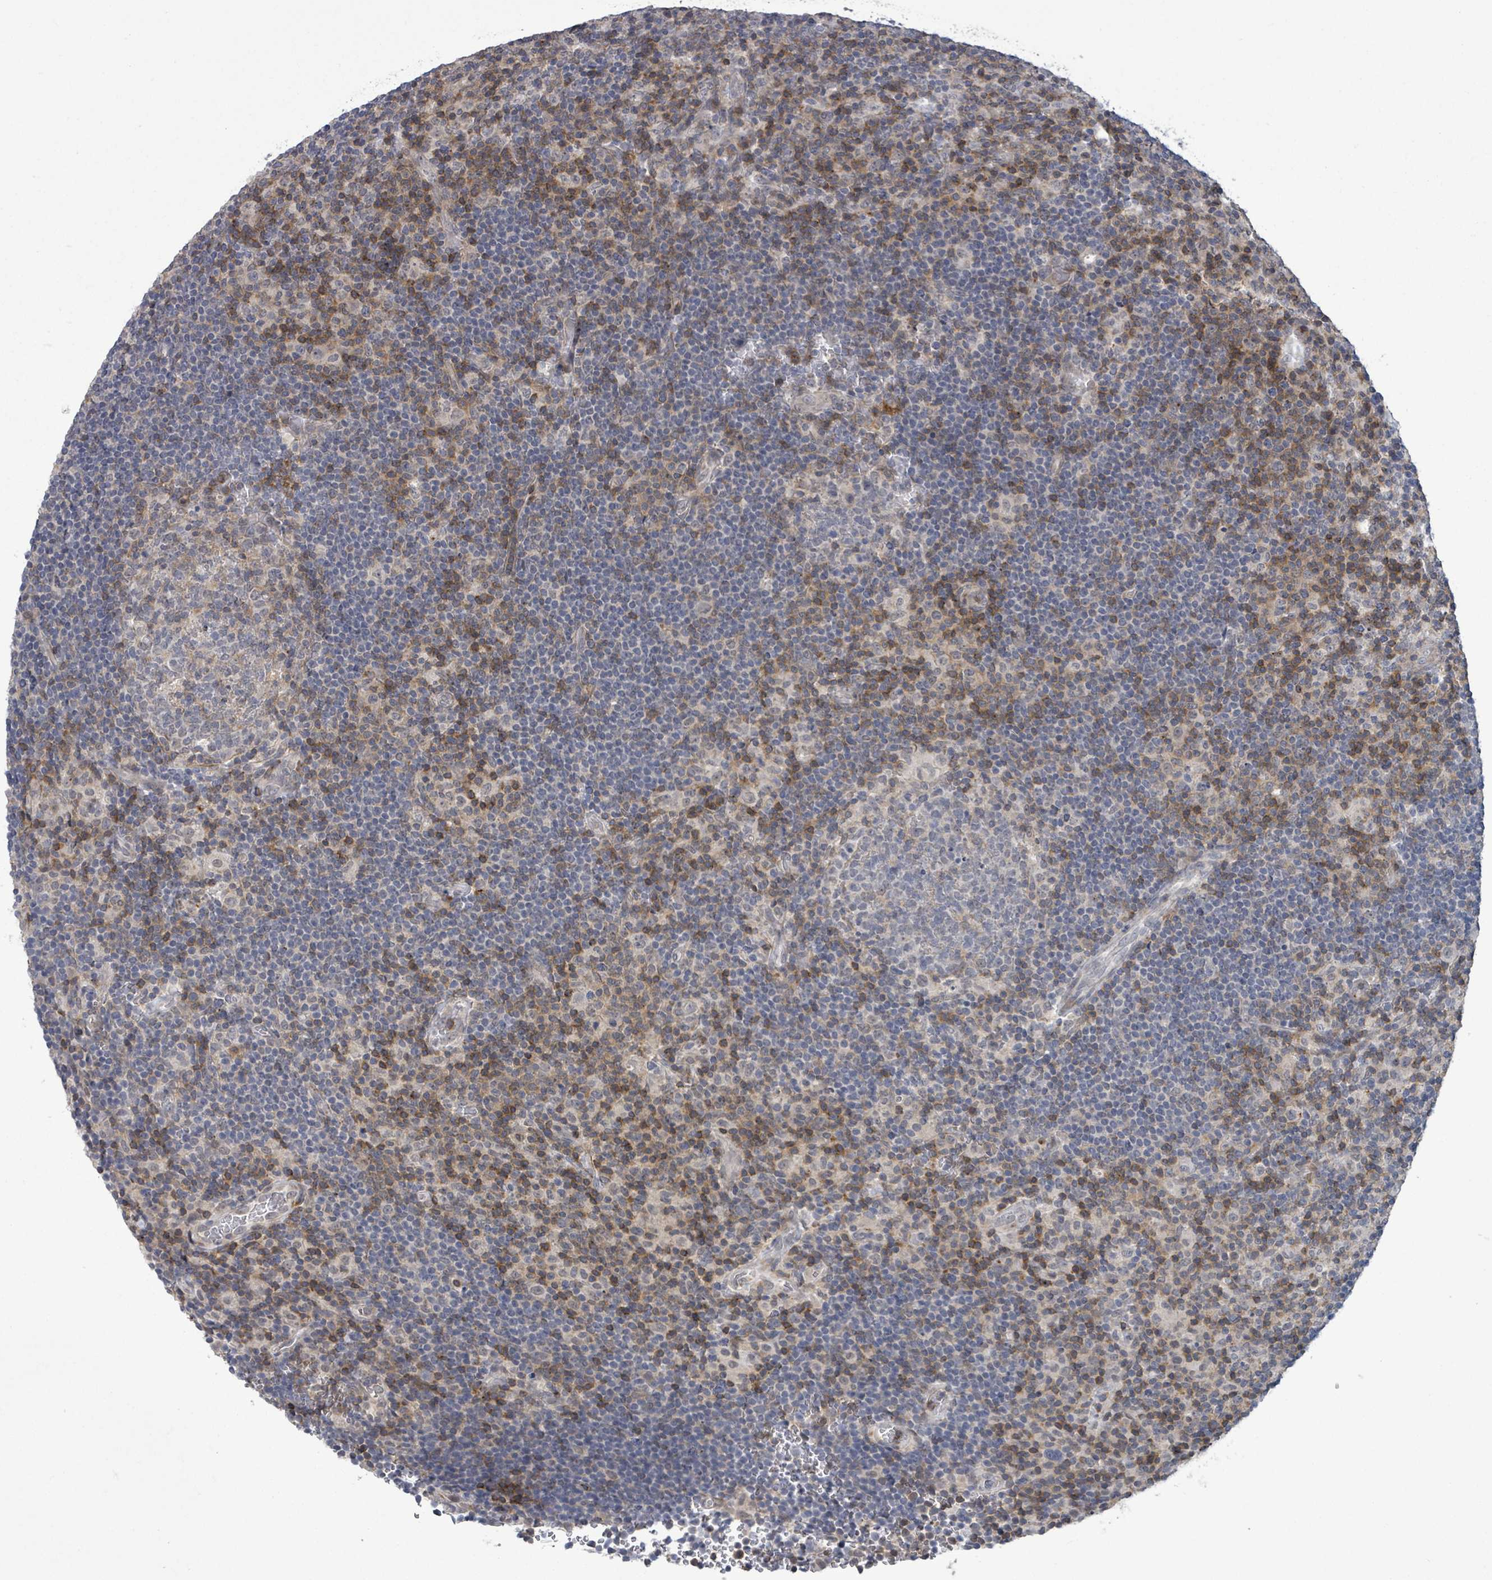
{"staining": {"intensity": "negative", "quantity": "none", "location": "none"}, "tissue": "lymphoma", "cell_type": "Tumor cells", "image_type": "cancer", "snomed": [{"axis": "morphology", "description": "Hodgkin's disease, NOS"}, {"axis": "topography", "description": "Lymph node"}], "caption": "DAB immunohistochemical staining of lymphoma shows no significant positivity in tumor cells.", "gene": "AMMECR1", "patient": {"sex": "female", "age": 57}}